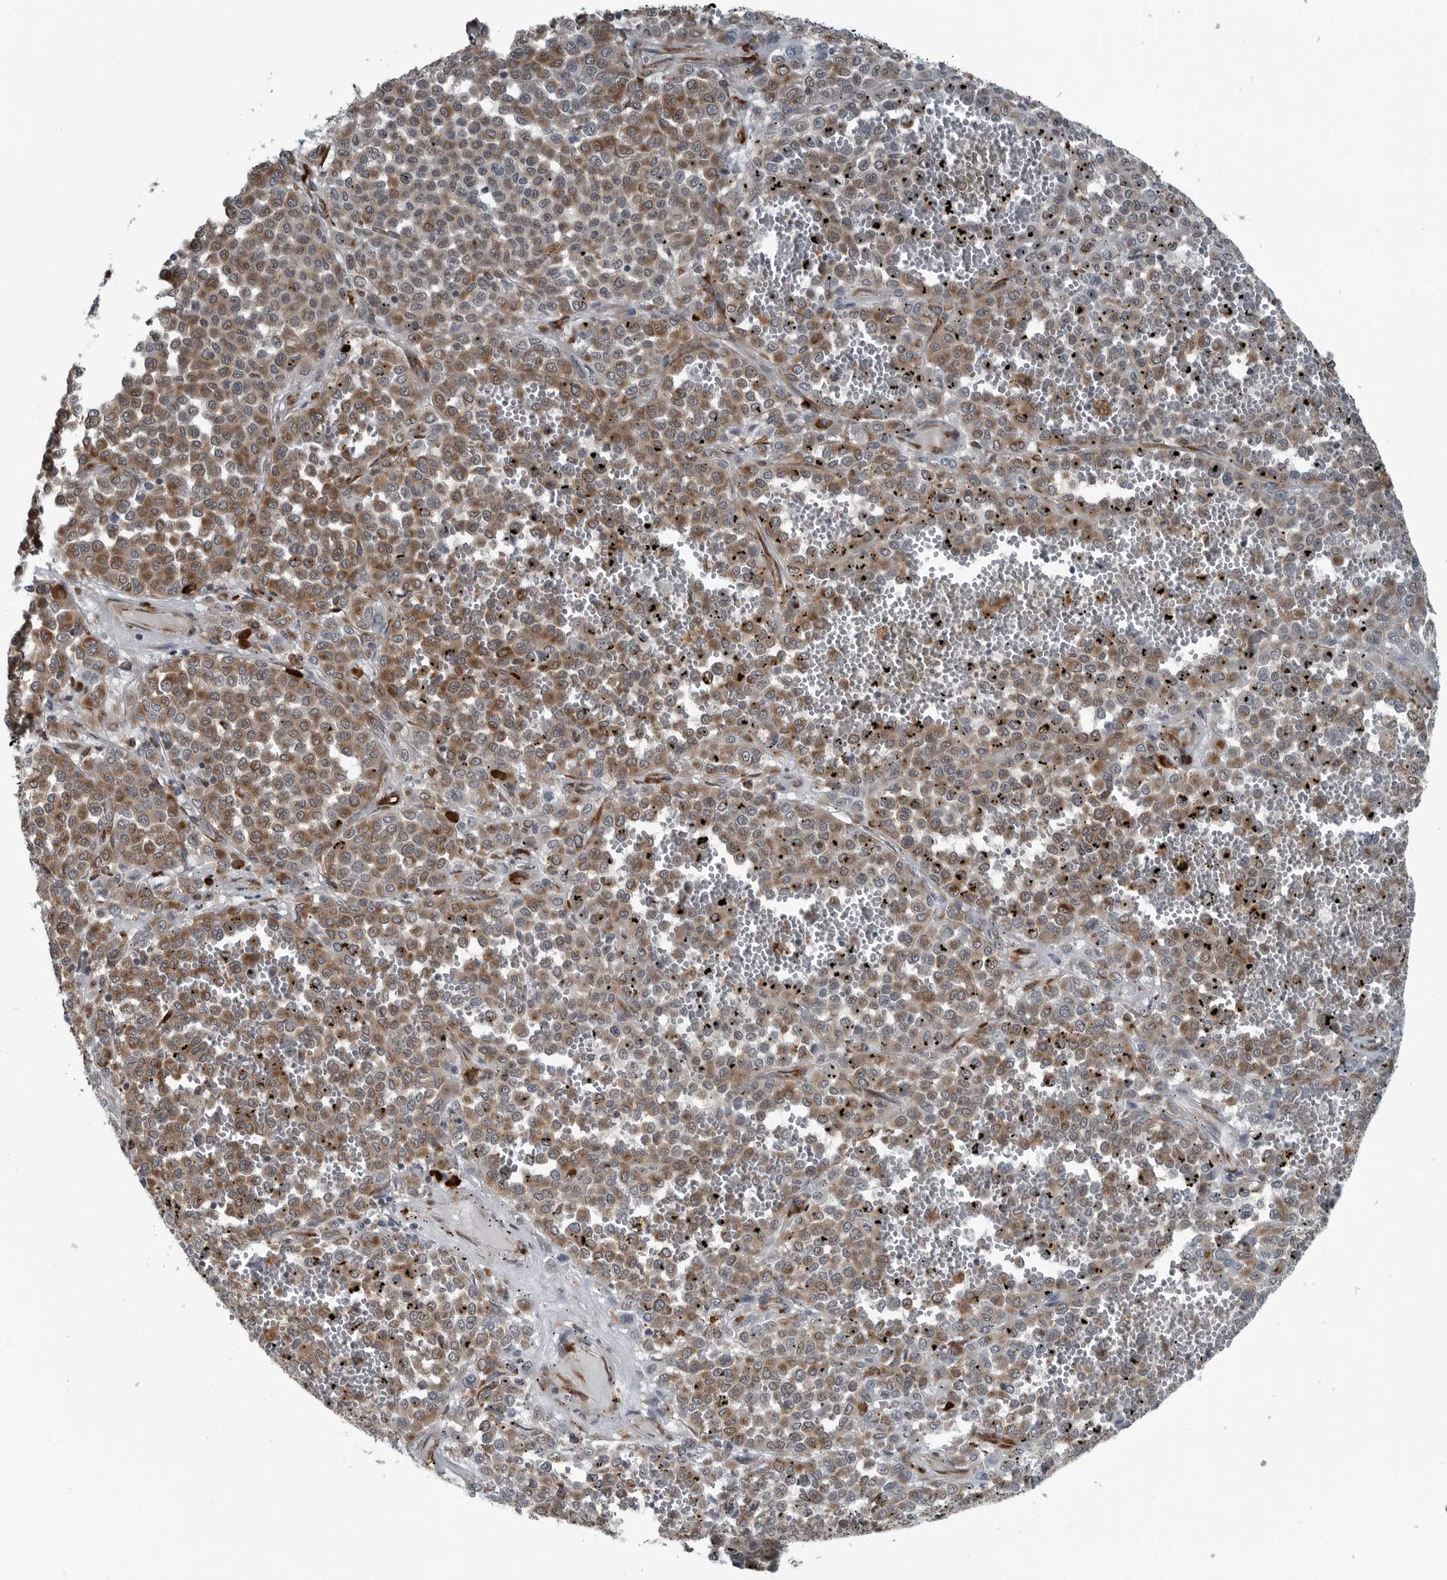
{"staining": {"intensity": "moderate", "quantity": ">75%", "location": "cytoplasmic/membranous"}, "tissue": "melanoma", "cell_type": "Tumor cells", "image_type": "cancer", "snomed": [{"axis": "morphology", "description": "Malignant melanoma, Metastatic site"}, {"axis": "topography", "description": "Pancreas"}], "caption": "The micrograph shows a brown stain indicating the presence of a protein in the cytoplasmic/membranous of tumor cells in malignant melanoma (metastatic site).", "gene": "CEP85", "patient": {"sex": "female", "age": 30}}